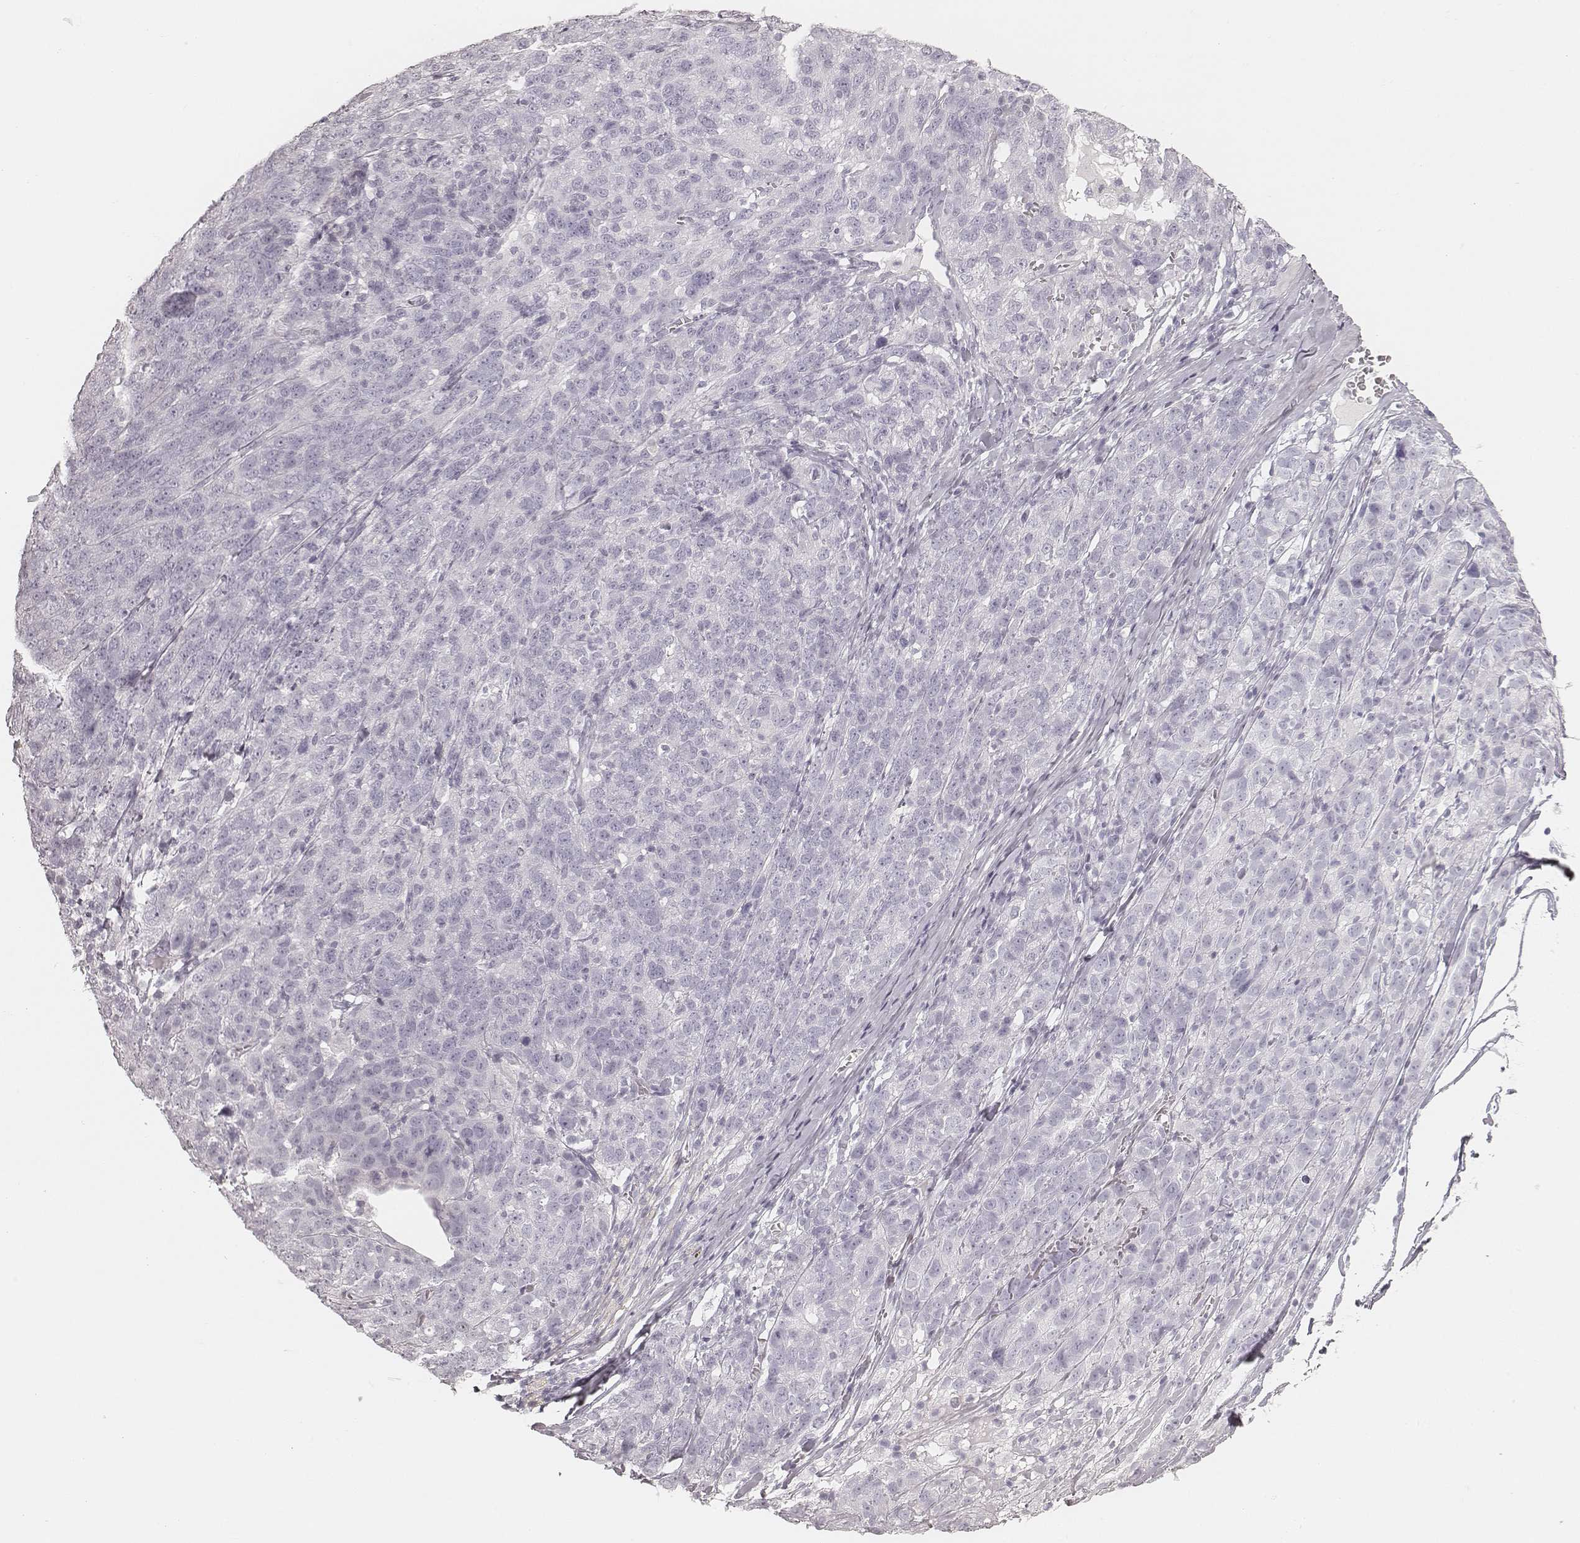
{"staining": {"intensity": "negative", "quantity": "none", "location": "none"}, "tissue": "ovarian cancer", "cell_type": "Tumor cells", "image_type": "cancer", "snomed": [{"axis": "morphology", "description": "Cystadenocarcinoma, serous, NOS"}, {"axis": "topography", "description": "Ovary"}], "caption": "Immunohistochemistry (IHC) of ovarian cancer (serous cystadenocarcinoma) shows no expression in tumor cells. Brightfield microscopy of immunohistochemistry (IHC) stained with DAB (brown) and hematoxylin (blue), captured at high magnification.", "gene": "KRT72", "patient": {"sex": "female", "age": 71}}